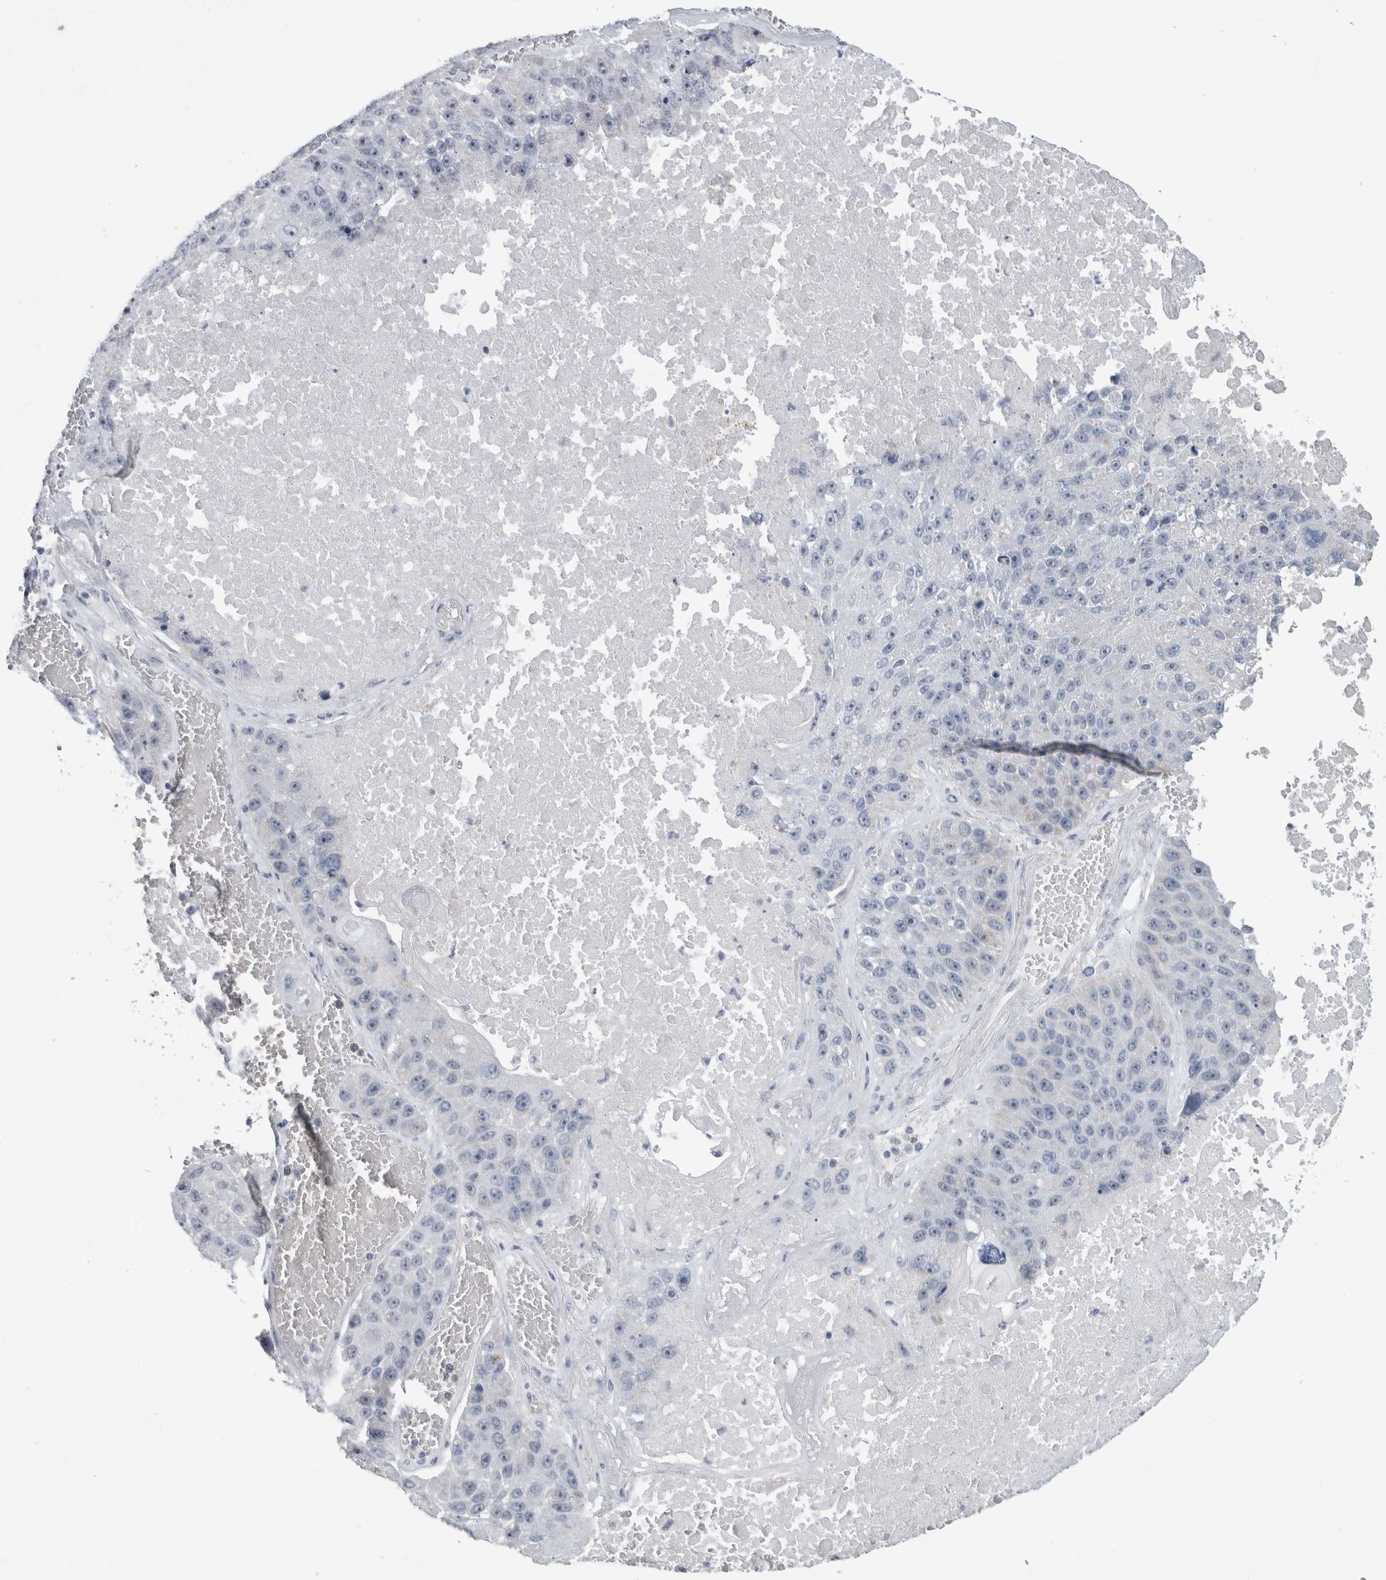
{"staining": {"intensity": "negative", "quantity": "none", "location": "none"}, "tissue": "lung cancer", "cell_type": "Tumor cells", "image_type": "cancer", "snomed": [{"axis": "morphology", "description": "Squamous cell carcinoma, NOS"}, {"axis": "topography", "description": "Lung"}], "caption": "High magnification brightfield microscopy of squamous cell carcinoma (lung) stained with DAB (3,3'-diaminobenzidine) (brown) and counterstained with hematoxylin (blue): tumor cells show no significant positivity. (Stains: DAB IHC with hematoxylin counter stain, Microscopy: brightfield microscopy at high magnification).", "gene": "FXYD7", "patient": {"sex": "male", "age": 61}}